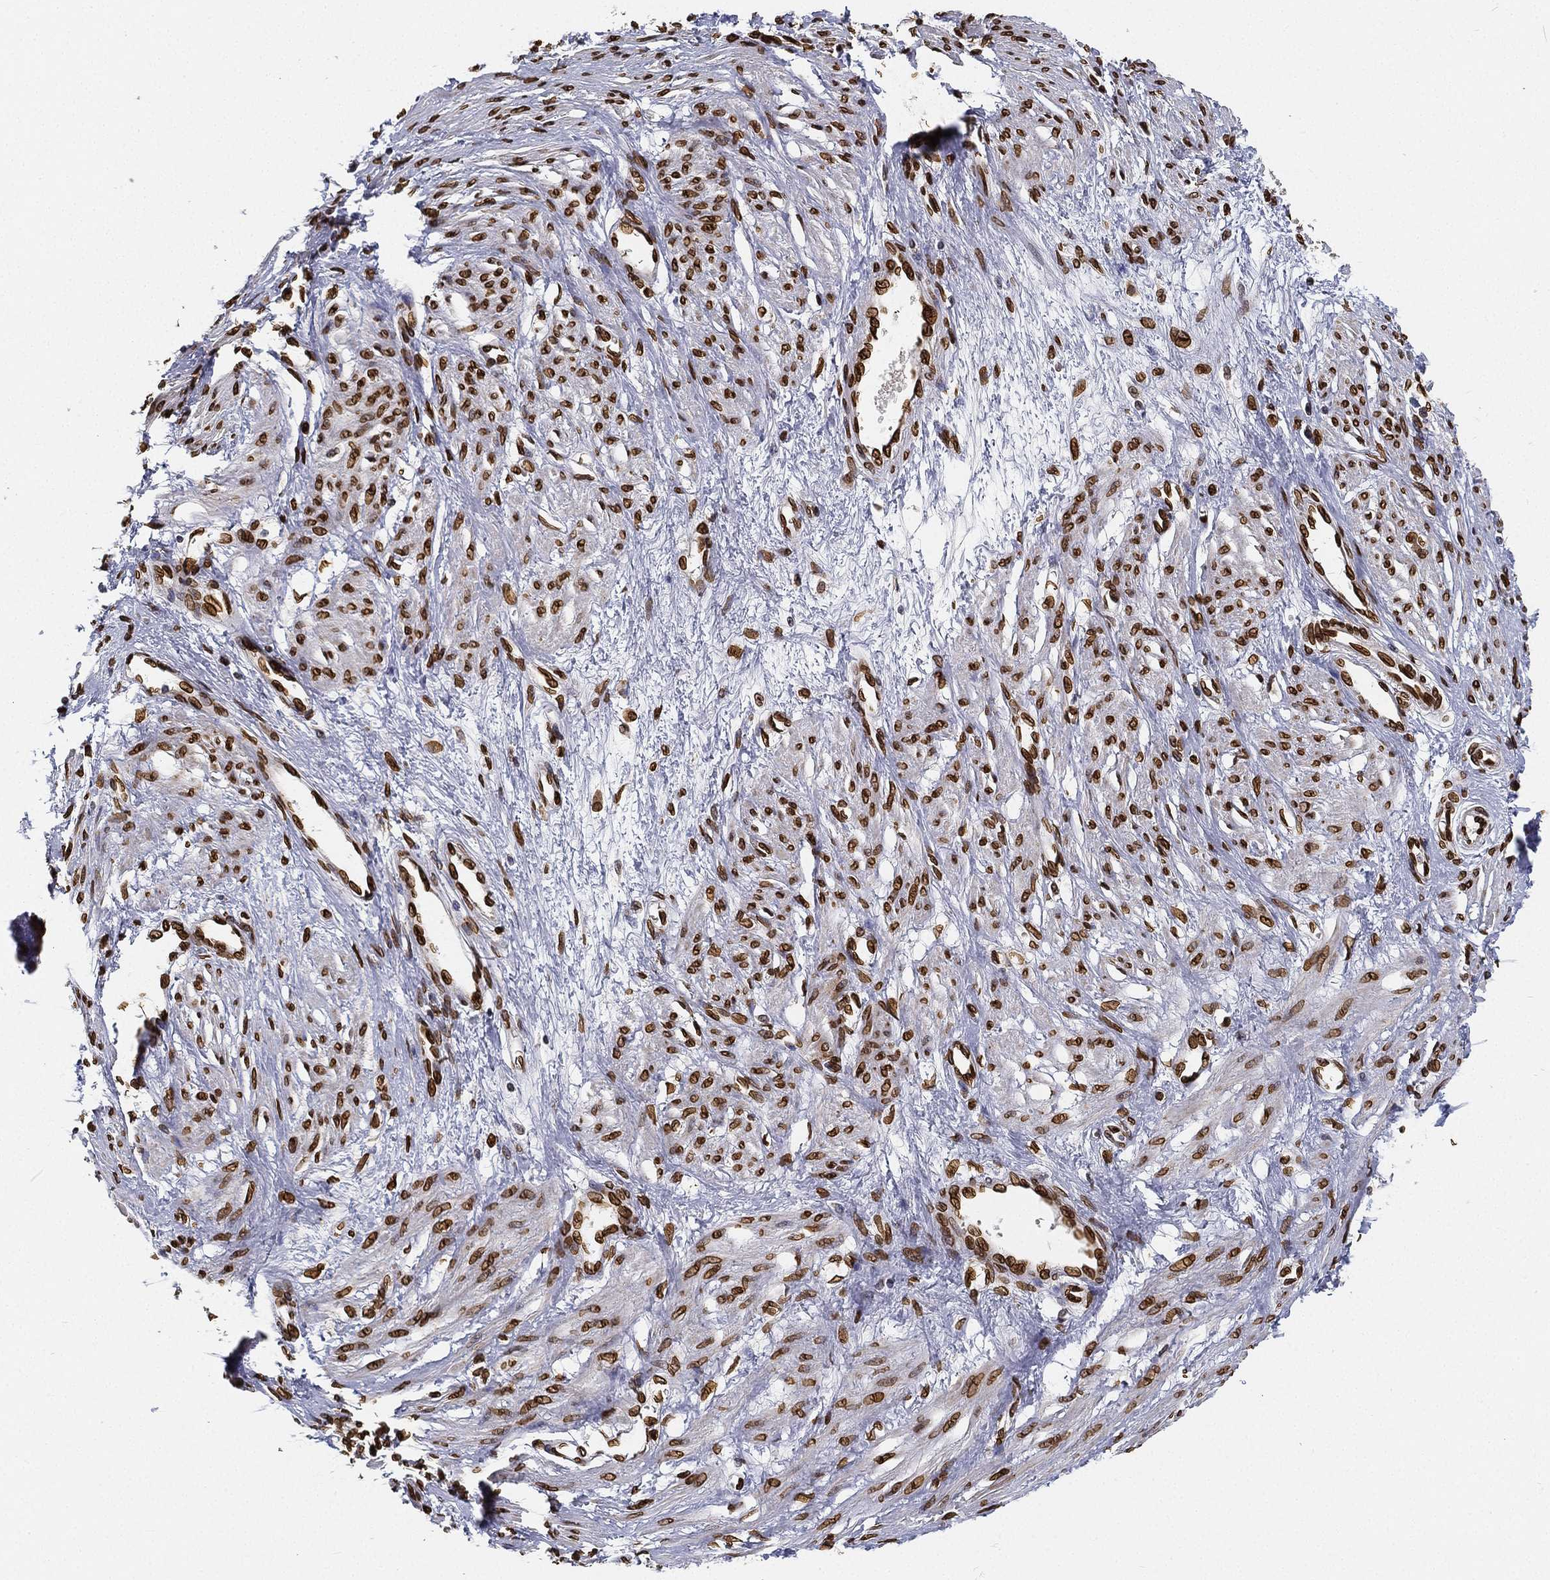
{"staining": {"intensity": "strong", "quantity": ">75%", "location": "cytoplasmic/membranous,nuclear"}, "tissue": "smooth muscle", "cell_type": "Smooth muscle cells", "image_type": "normal", "snomed": [{"axis": "morphology", "description": "Normal tissue, NOS"}, {"axis": "topography", "description": "Smooth muscle"}, {"axis": "topography", "description": "Uterus"}], "caption": "Unremarkable smooth muscle demonstrates strong cytoplasmic/membranous,nuclear positivity in about >75% of smooth muscle cells, visualized by immunohistochemistry. (Brightfield microscopy of DAB IHC at high magnification).", "gene": "PALB2", "patient": {"sex": "female", "age": 39}}